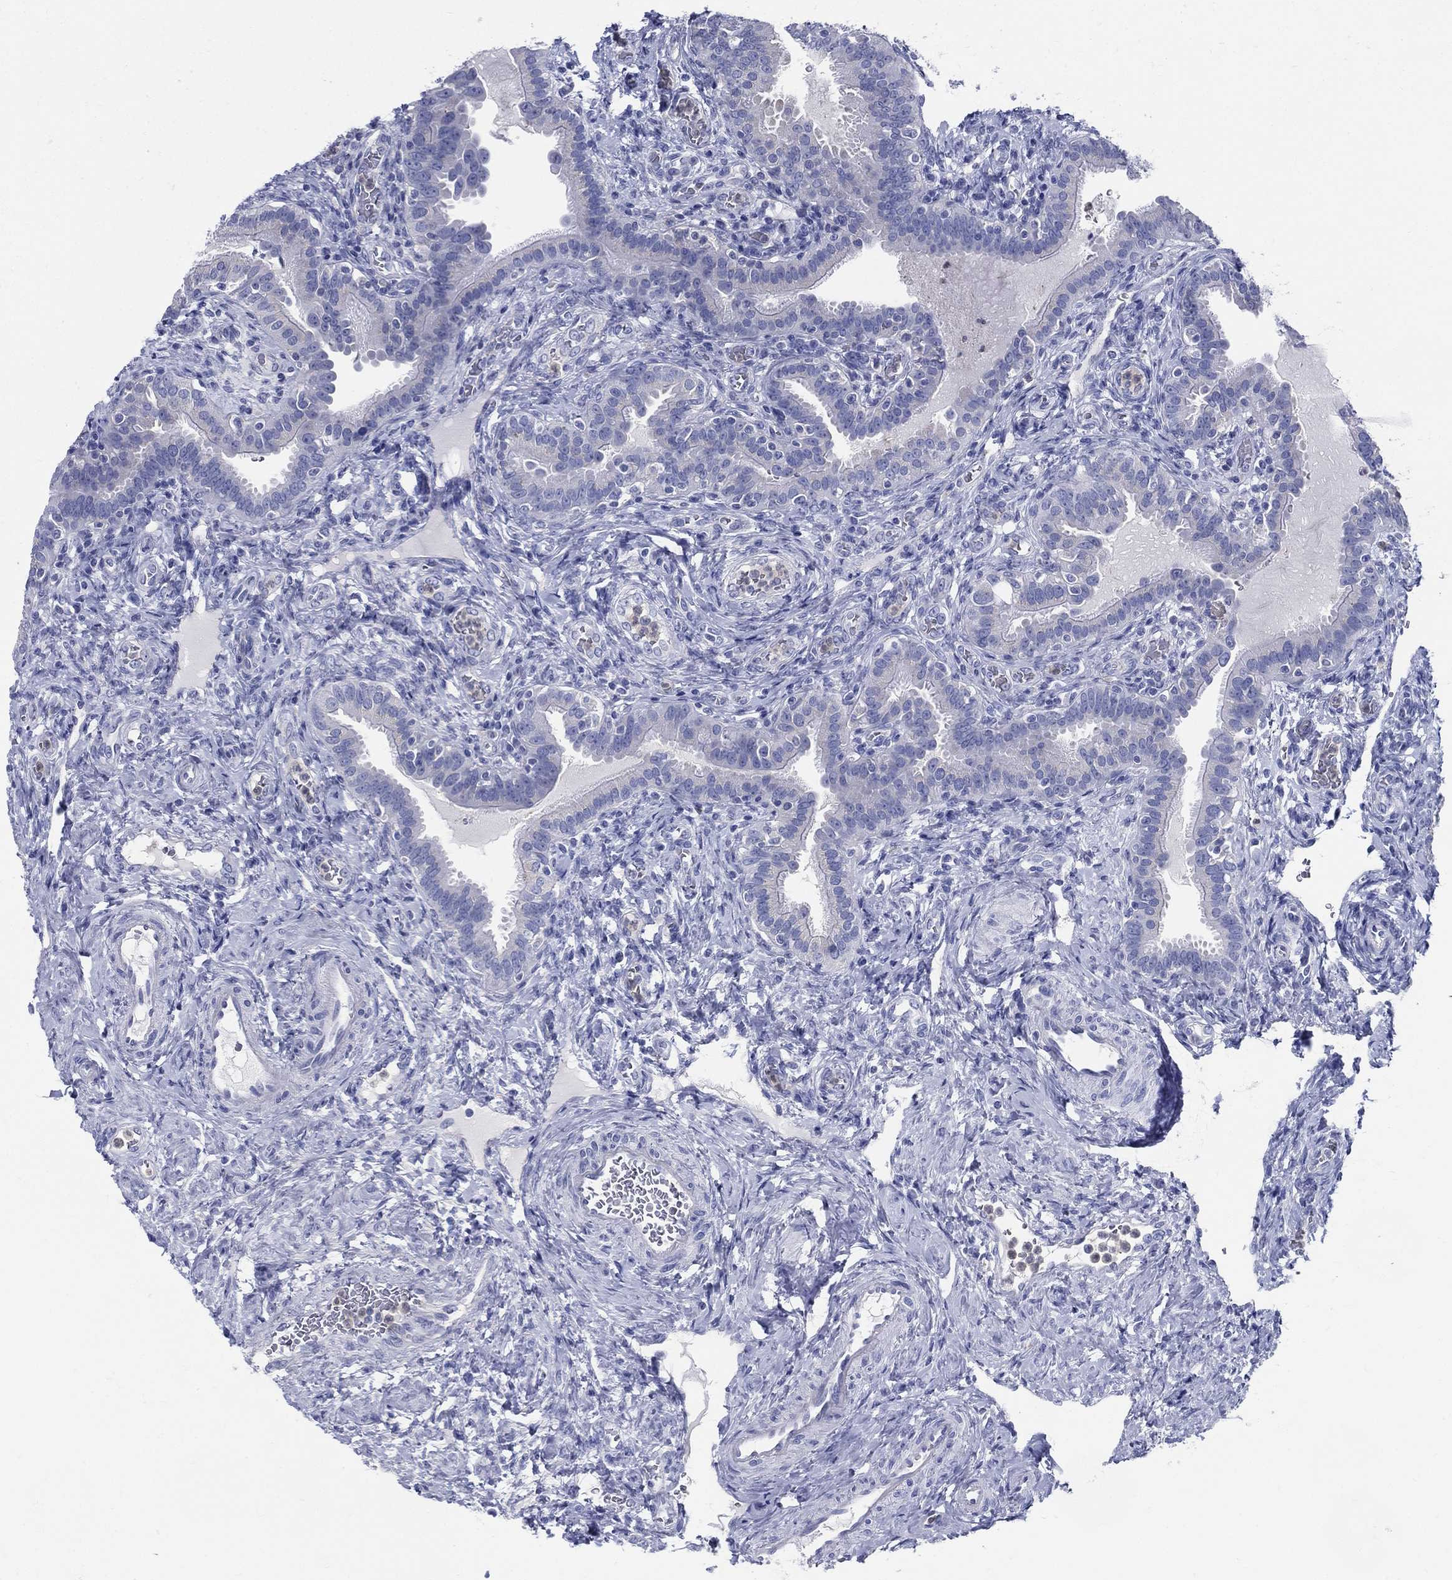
{"staining": {"intensity": "negative", "quantity": "none", "location": "none"}, "tissue": "fallopian tube", "cell_type": "Glandular cells", "image_type": "normal", "snomed": [{"axis": "morphology", "description": "Normal tissue, NOS"}, {"axis": "topography", "description": "Fallopian tube"}, {"axis": "topography", "description": "Ovary"}], "caption": "Micrograph shows no significant protein staining in glandular cells of benign fallopian tube.", "gene": "DEFB121", "patient": {"sex": "female", "age": 41}}